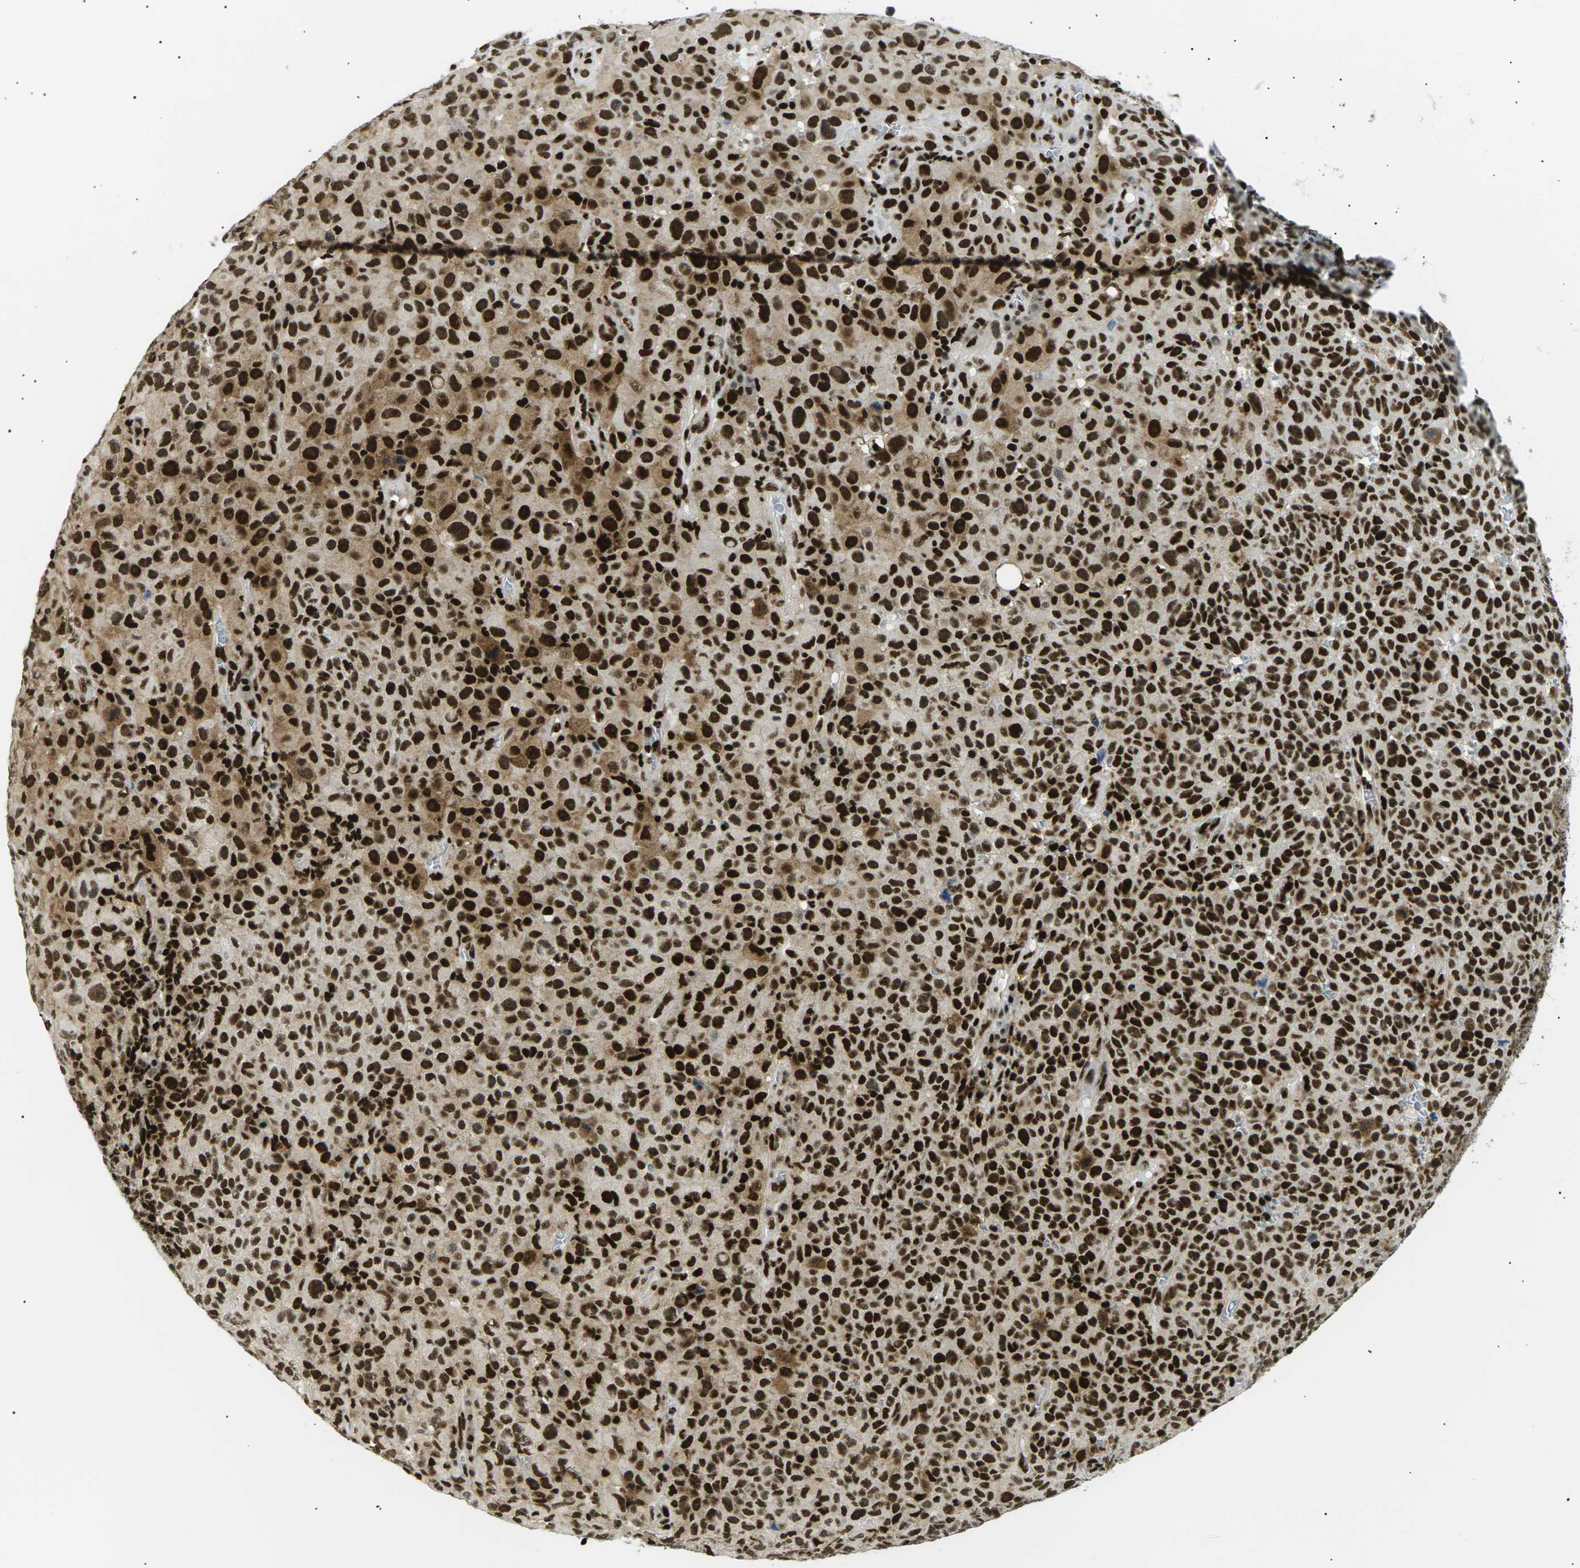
{"staining": {"intensity": "strong", "quantity": ">75%", "location": "cytoplasmic/membranous,nuclear"}, "tissue": "melanoma", "cell_type": "Tumor cells", "image_type": "cancer", "snomed": [{"axis": "morphology", "description": "Malignant melanoma, NOS"}, {"axis": "topography", "description": "Skin"}], "caption": "Tumor cells demonstrate strong cytoplasmic/membranous and nuclear expression in about >75% of cells in malignant melanoma. Nuclei are stained in blue.", "gene": "RPA2", "patient": {"sex": "female", "age": 82}}